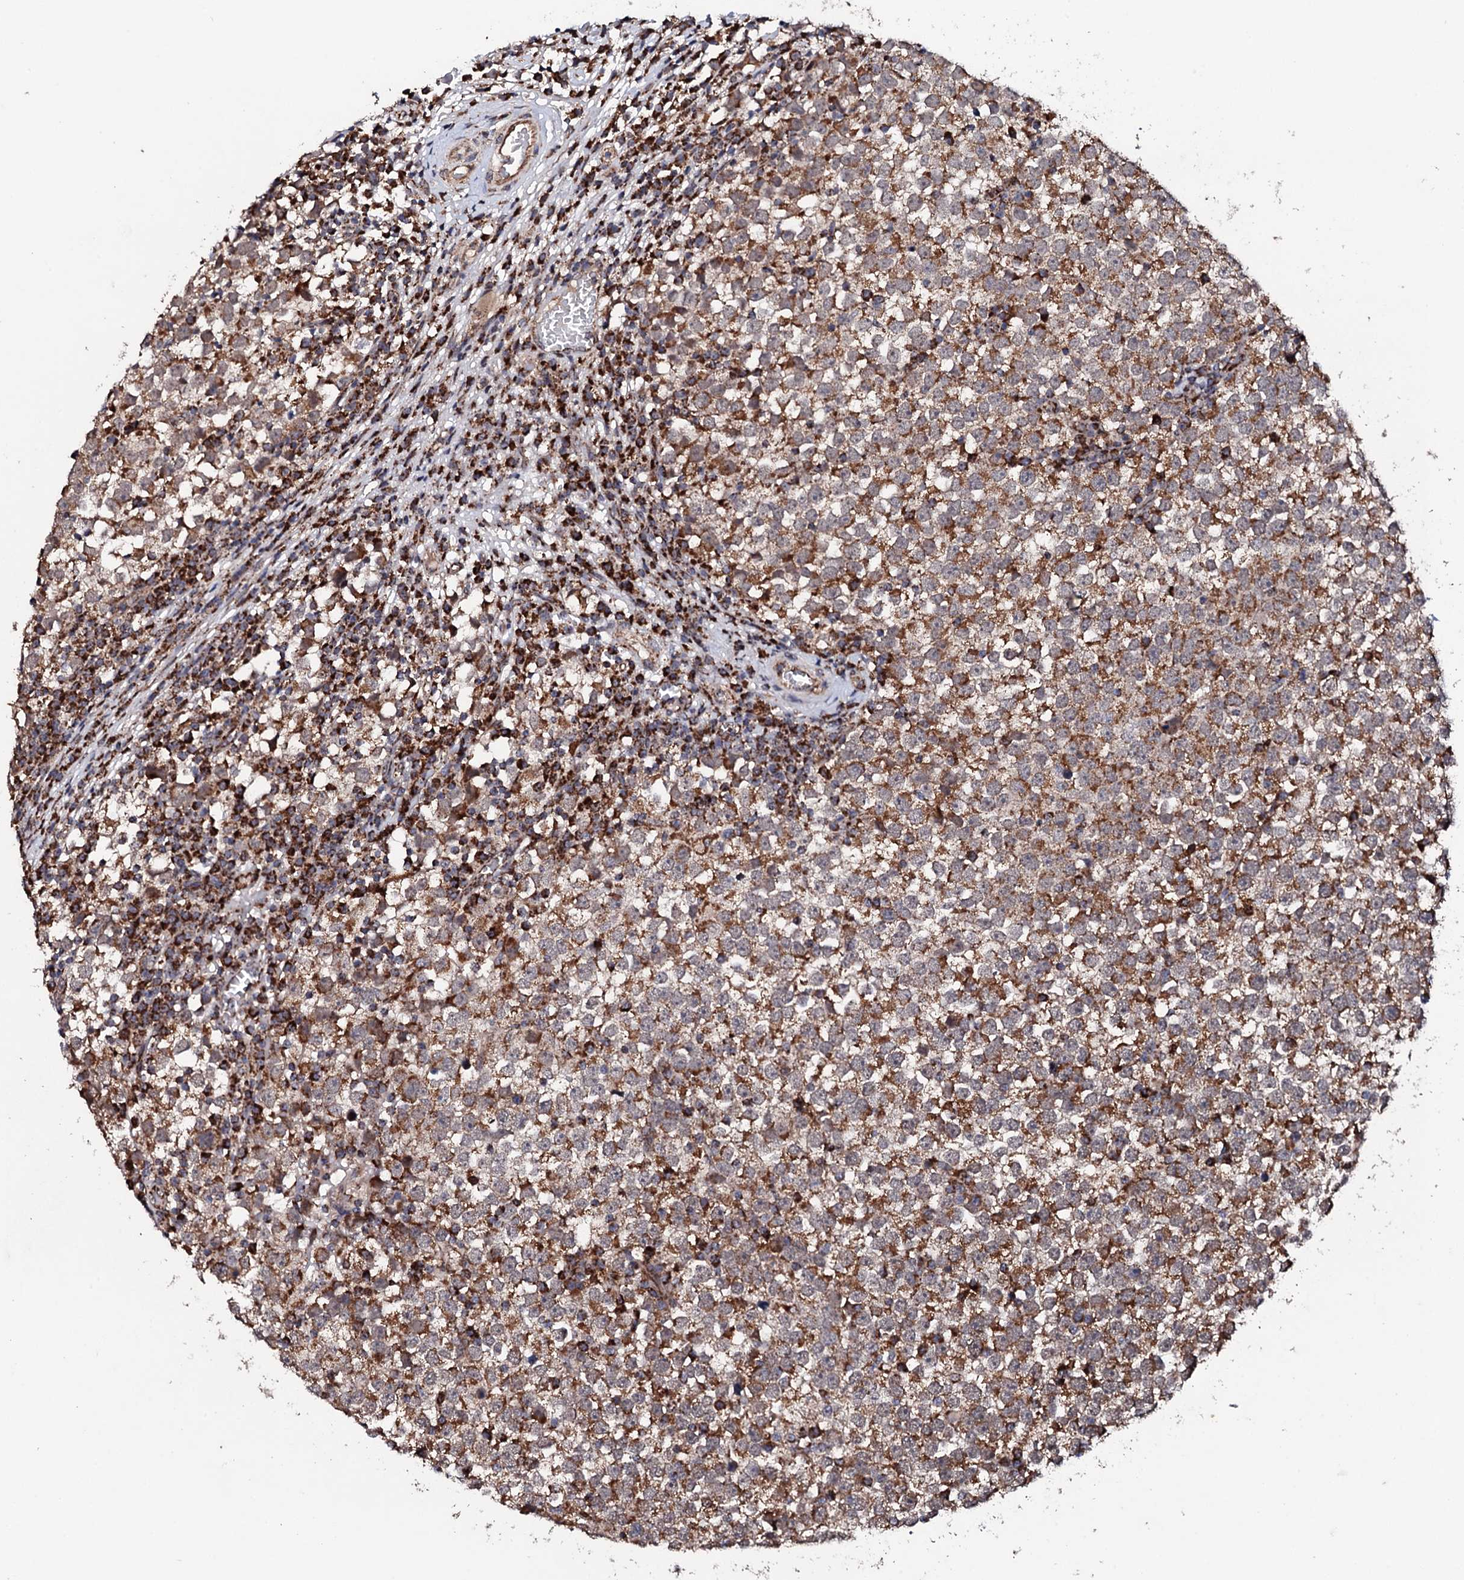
{"staining": {"intensity": "moderate", "quantity": ">75%", "location": "cytoplasmic/membranous"}, "tissue": "testis cancer", "cell_type": "Tumor cells", "image_type": "cancer", "snomed": [{"axis": "morphology", "description": "Seminoma, NOS"}, {"axis": "topography", "description": "Testis"}], "caption": "Immunohistochemical staining of testis cancer (seminoma) reveals medium levels of moderate cytoplasmic/membranous staining in about >75% of tumor cells. Using DAB (3,3'-diaminobenzidine) (brown) and hematoxylin (blue) stains, captured at high magnification using brightfield microscopy.", "gene": "MTIF3", "patient": {"sex": "male", "age": 65}}